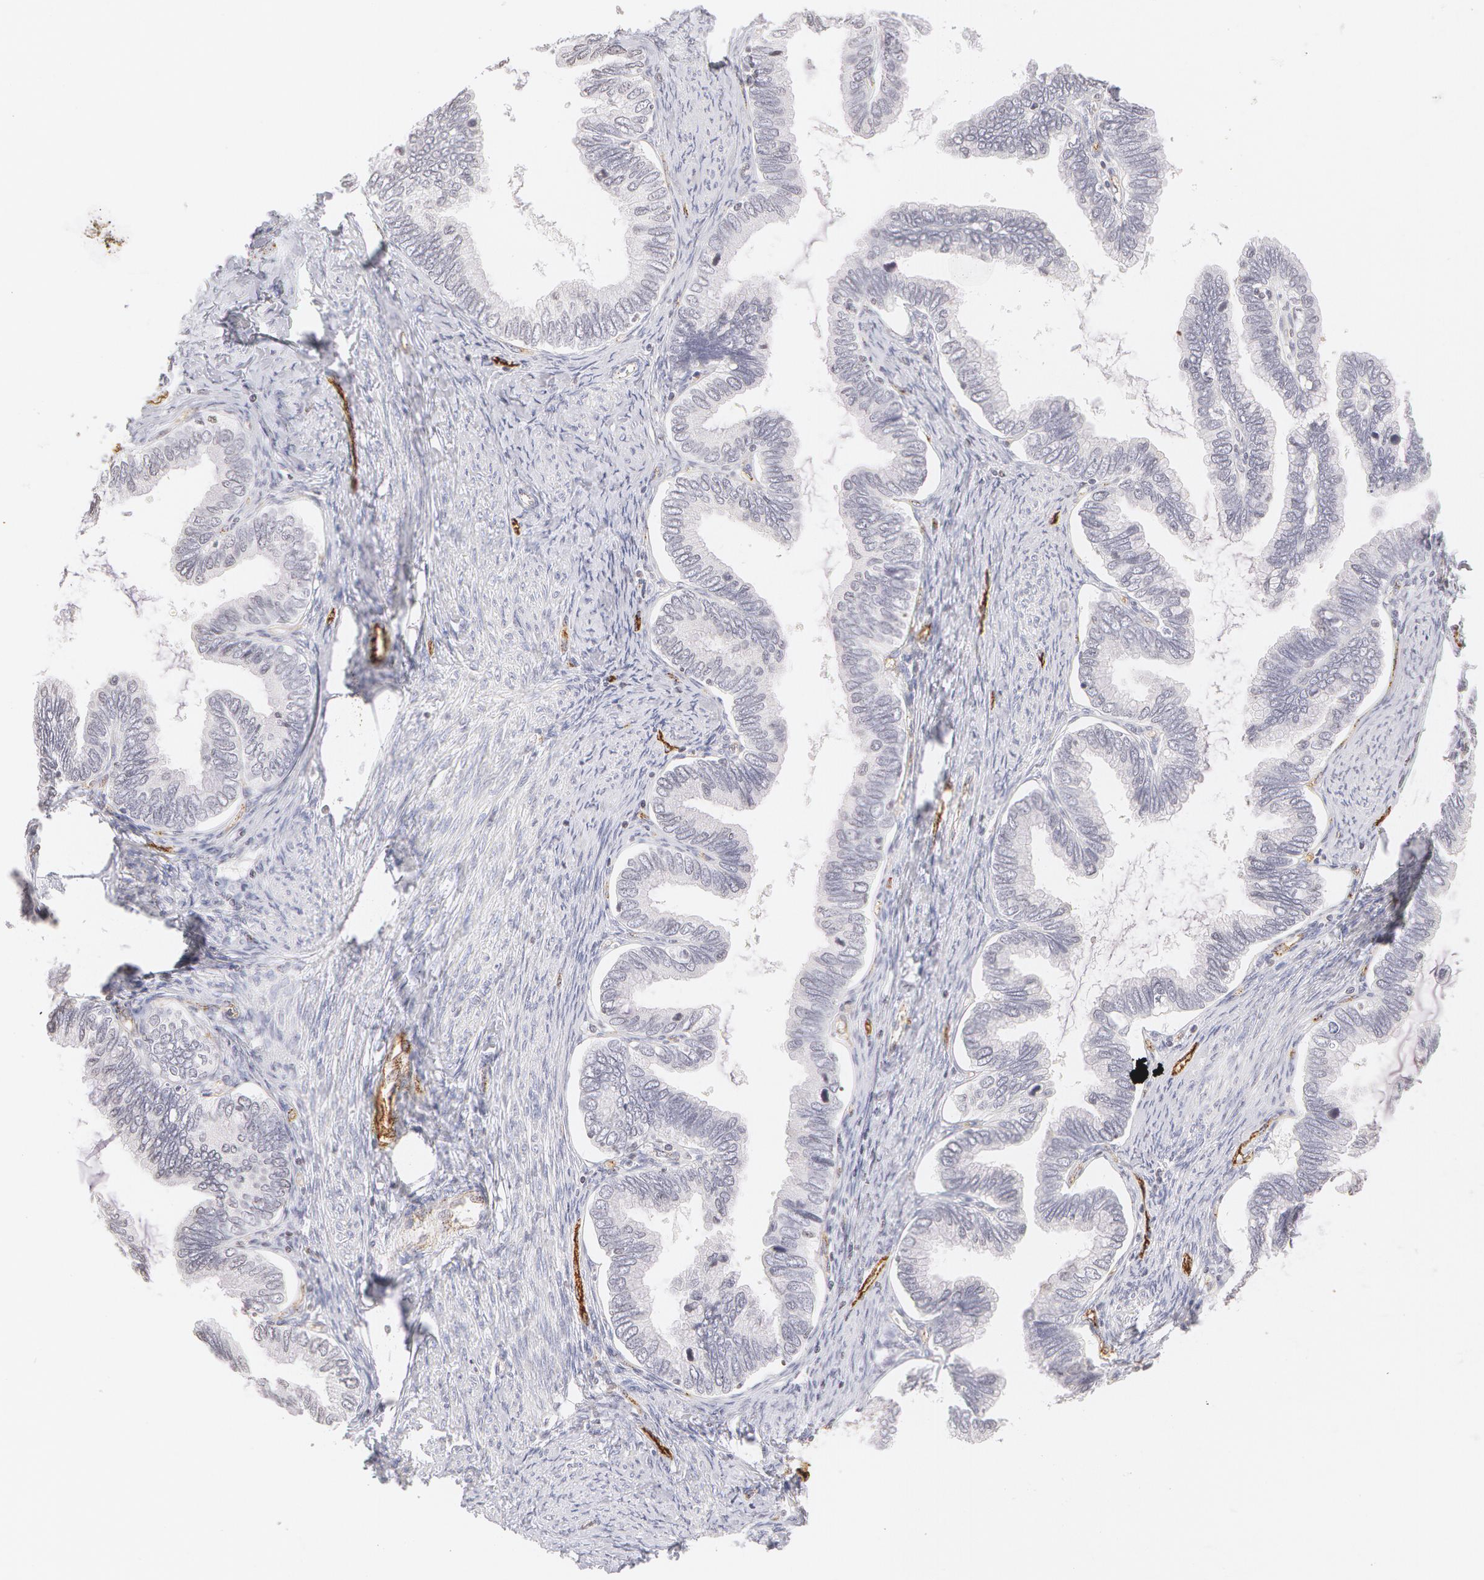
{"staining": {"intensity": "negative", "quantity": "none", "location": "none"}, "tissue": "cervical cancer", "cell_type": "Tumor cells", "image_type": "cancer", "snomed": [{"axis": "morphology", "description": "Adenocarcinoma, NOS"}, {"axis": "topography", "description": "Cervix"}], "caption": "Cervical adenocarcinoma was stained to show a protein in brown. There is no significant expression in tumor cells.", "gene": "VWF", "patient": {"sex": "female", "age": 49}}